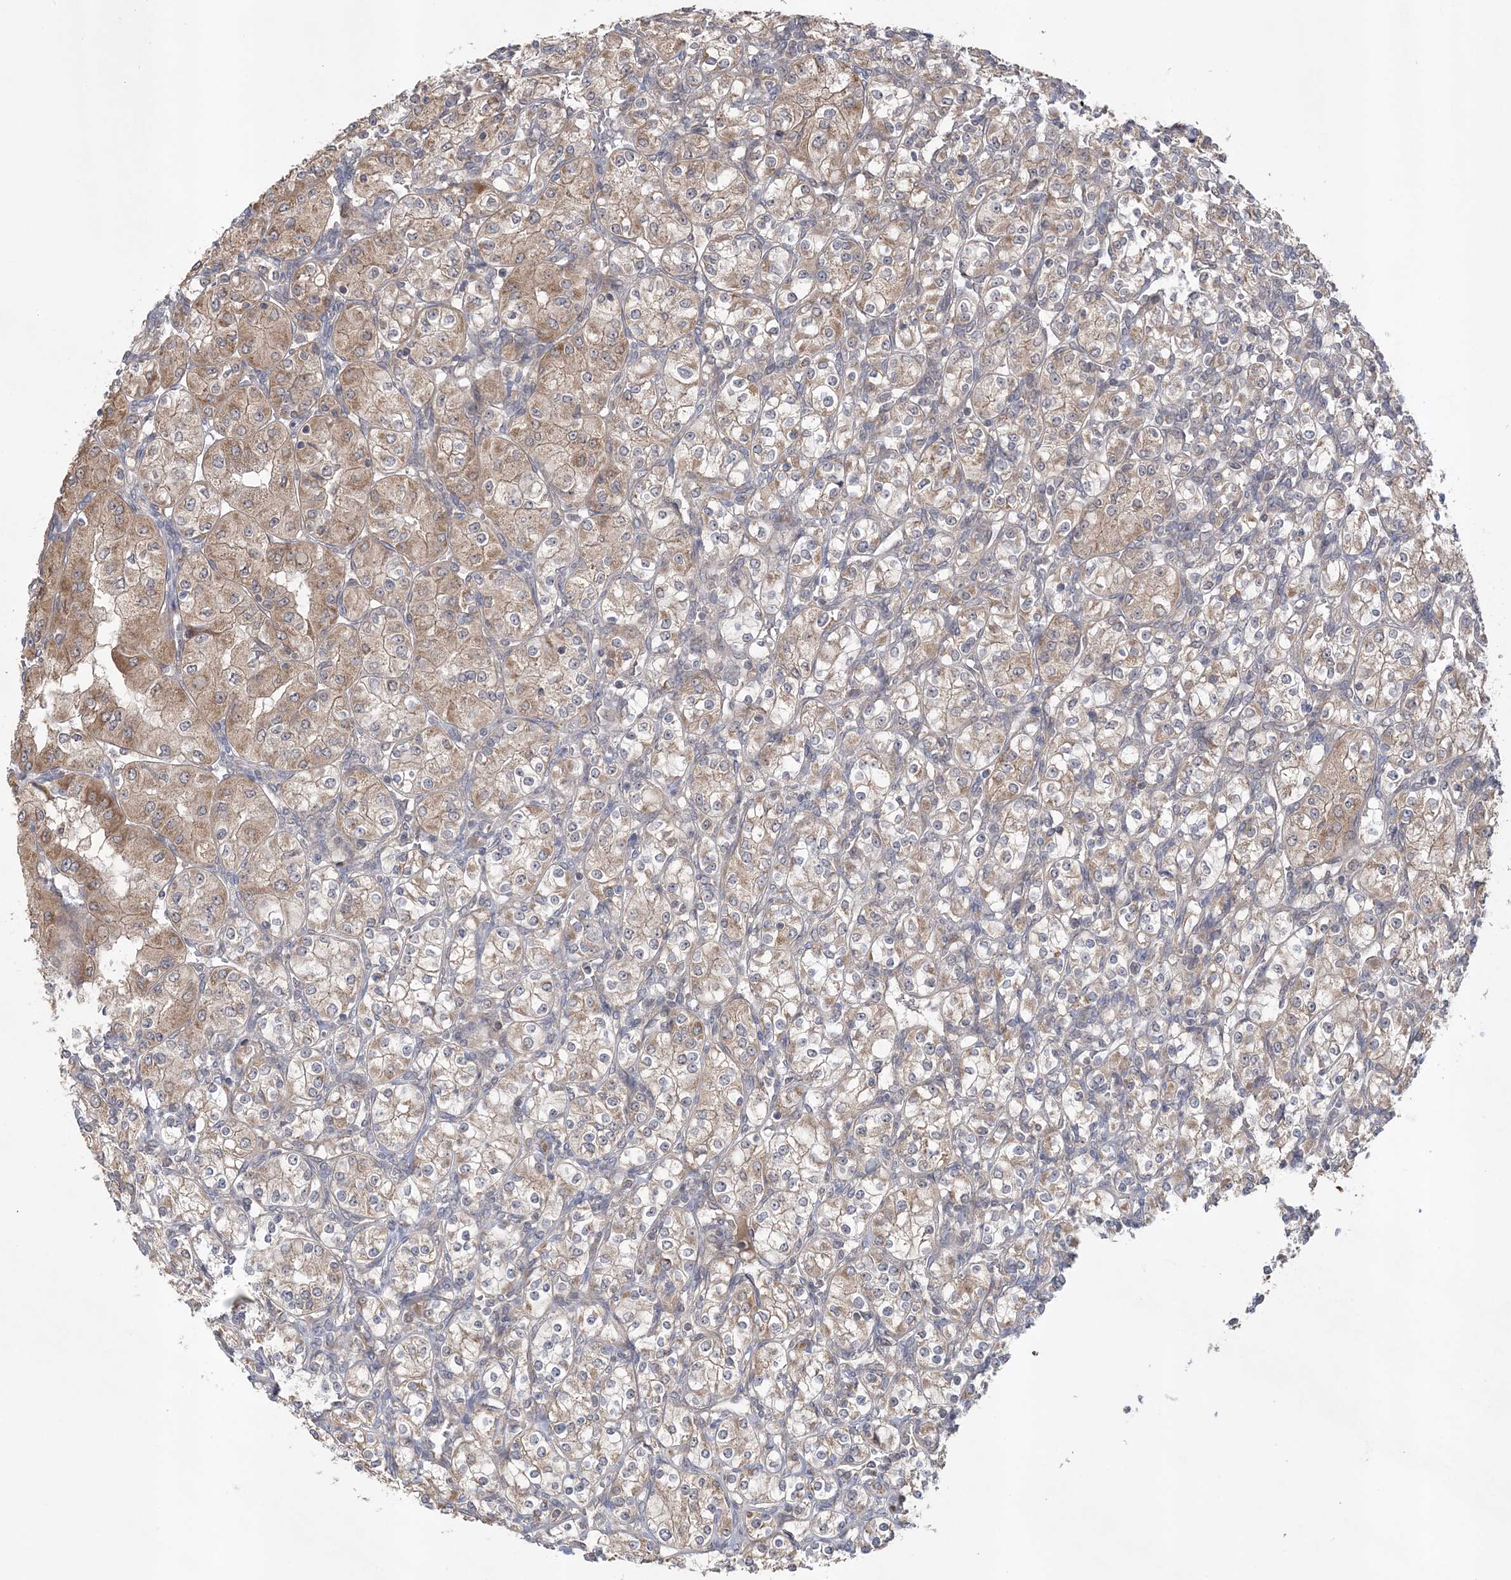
{"staining": {"intensity": "weak", "quantity": ">75%", "location": "cytoplasmic/membranous"}, "tissue": "renal cancer", "cell_type": "Tumor cells", "image_type": "cancer", "snomed": [{"axis": "morphology", "description": "Adenocarcinoma, NOS"}, {"axis": "topography", "description": "Kidney"}], "caption": "Adenocarcinoma (renal) tissue reveals weak cytoplasmic/membranous expression in about >75% of tumor cells, visualized by immunohistochemistry. Nuclei are stained in blue.", "gene": "MMADHC", "patient": {"sex": "male", "age": 77}}